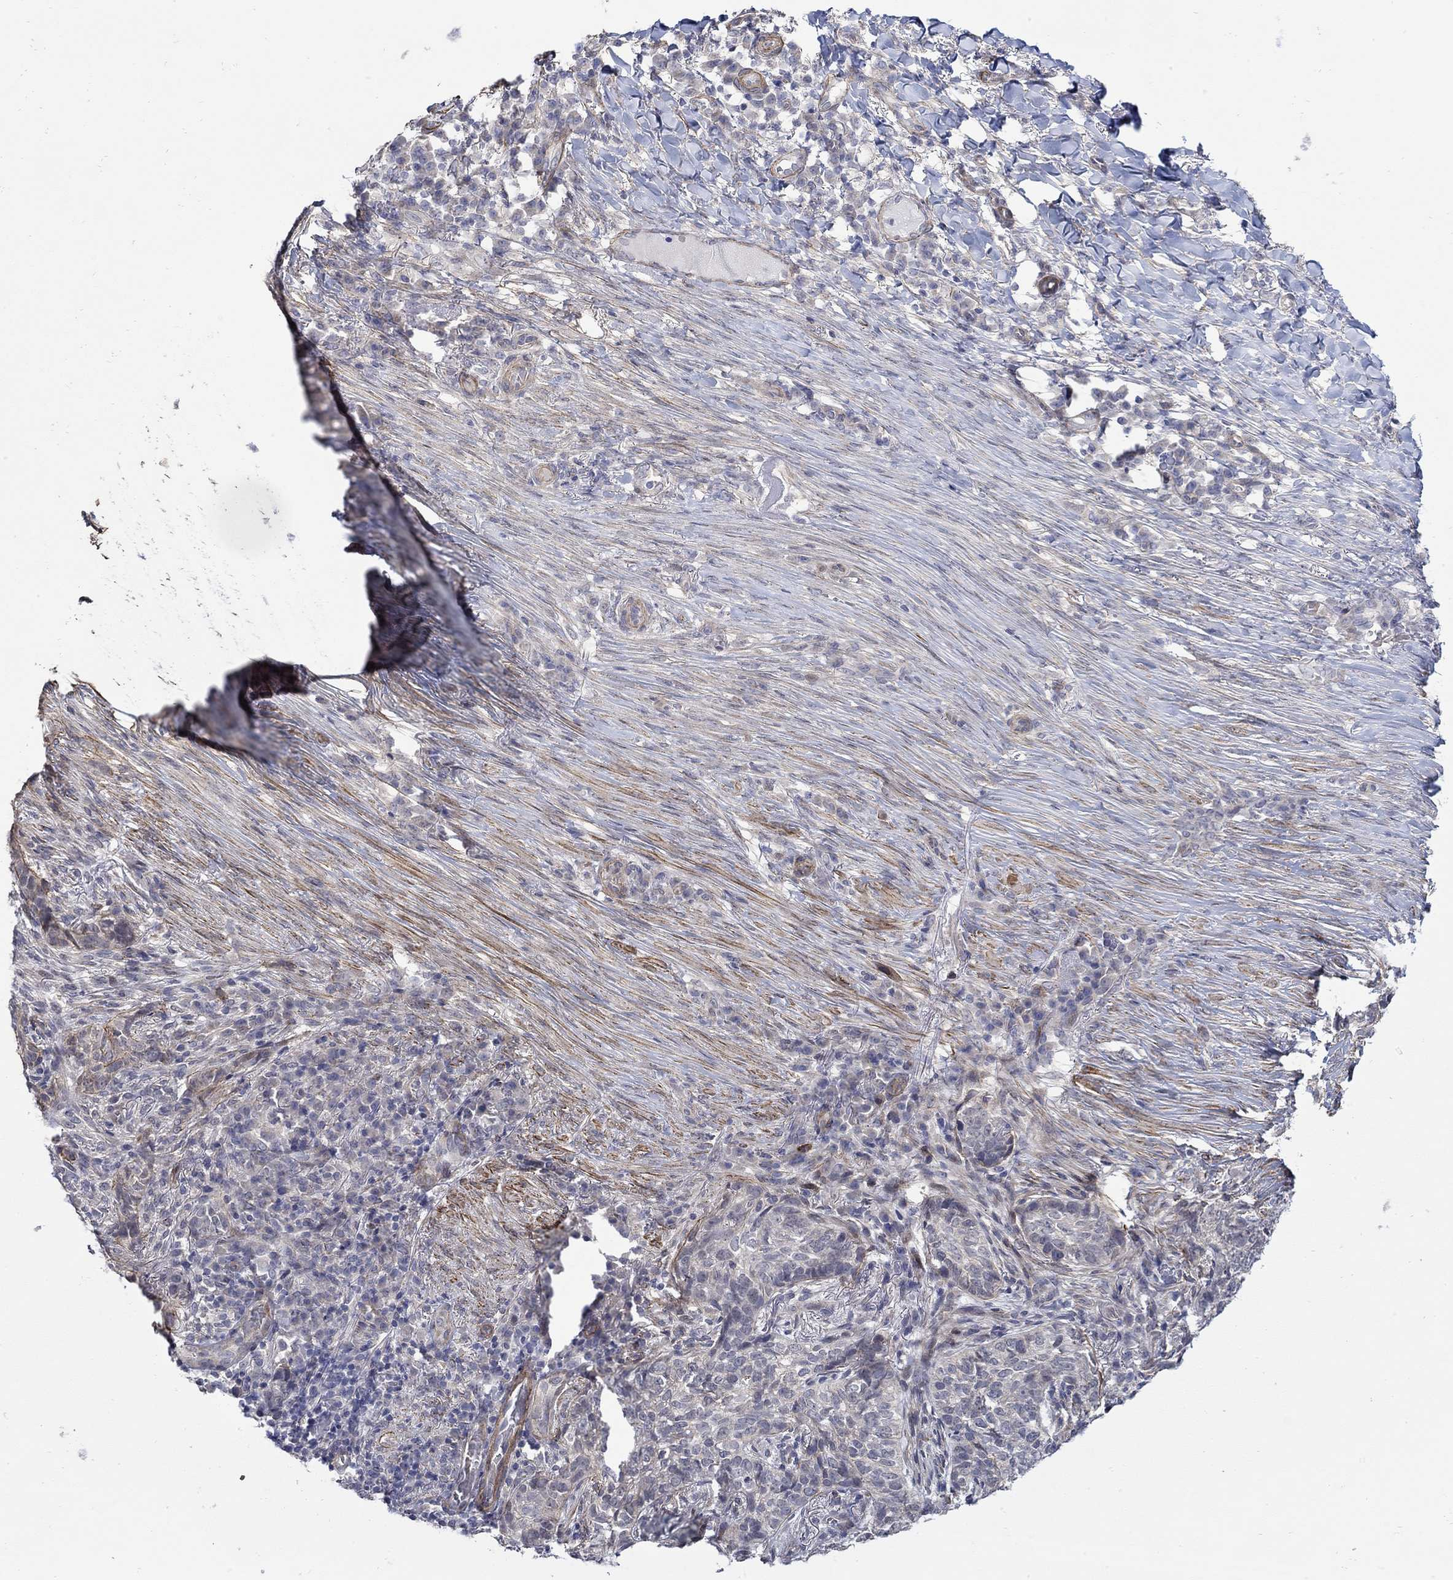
{"staining": {"intensity": "weak", "quantity": "25%-75%", "location": "cytoplasmic/membranous"}, "tissue": "skin cancer", "cell_type": "Tumor cells", "image_type": "cancer", "snomed": [{"axis": "morphology", "description": "Basal cell carcinoma"}, {"axis": "topography", "description": "Skin"}], "caption": "High-power microscopy captured an IHC image of basal cell carcinoma (skin), revealing weak cytoplasmic/membranous positivity in approximately 25%-75% of tumor cells. (DAB (3,3'-diaminobenzidine) = brown stain, brightfield microscopy at high magnification).", "gene": "SCN7A", "patient": {"sex": "female", "age": 69}}